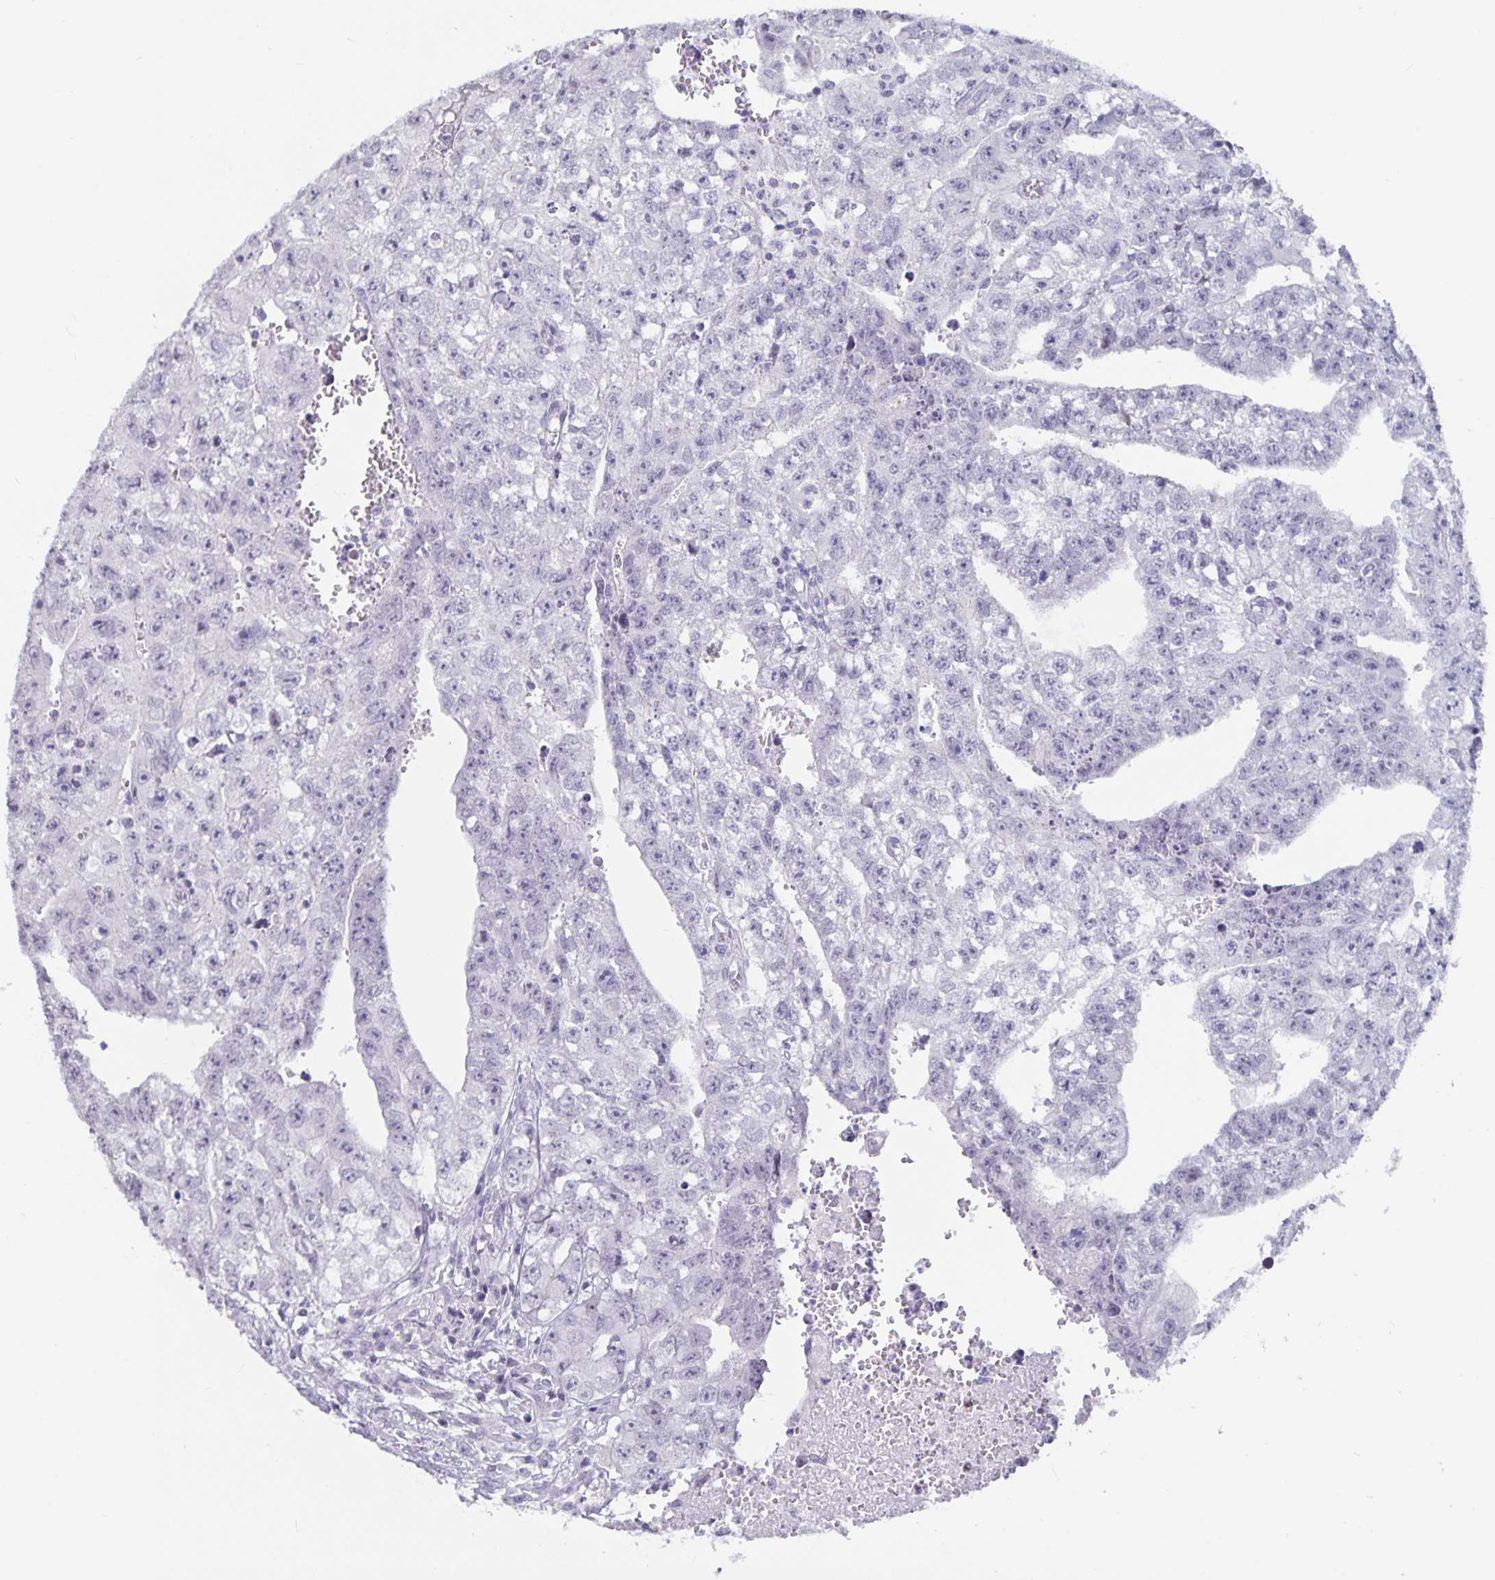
{"staining": {"intensity": "negative", "quantity": "none", "location": "none"}, "tissue": "testis cancer", "cell_type": "Tumor cells", "image_type": "cancer", "snomed": [{"axis": "morphology", "description": "Carcinoma, Embryonal, NOS"}, {"axis": "morphology", "description": "Teratoma, malignant, NOS"}, {"axis": "topography", "description": "Testis"}], "caption": "Immunohistochemistry micrograph of neoplastic tissue: testis cancer (embryonal carcinoma) stained with DAB (3,3'-diaminobenzidine) displays no significant protein positivity in tumor cells.", "gene": "OLIG2", "patient": {"sex": "male", "age": 24}}